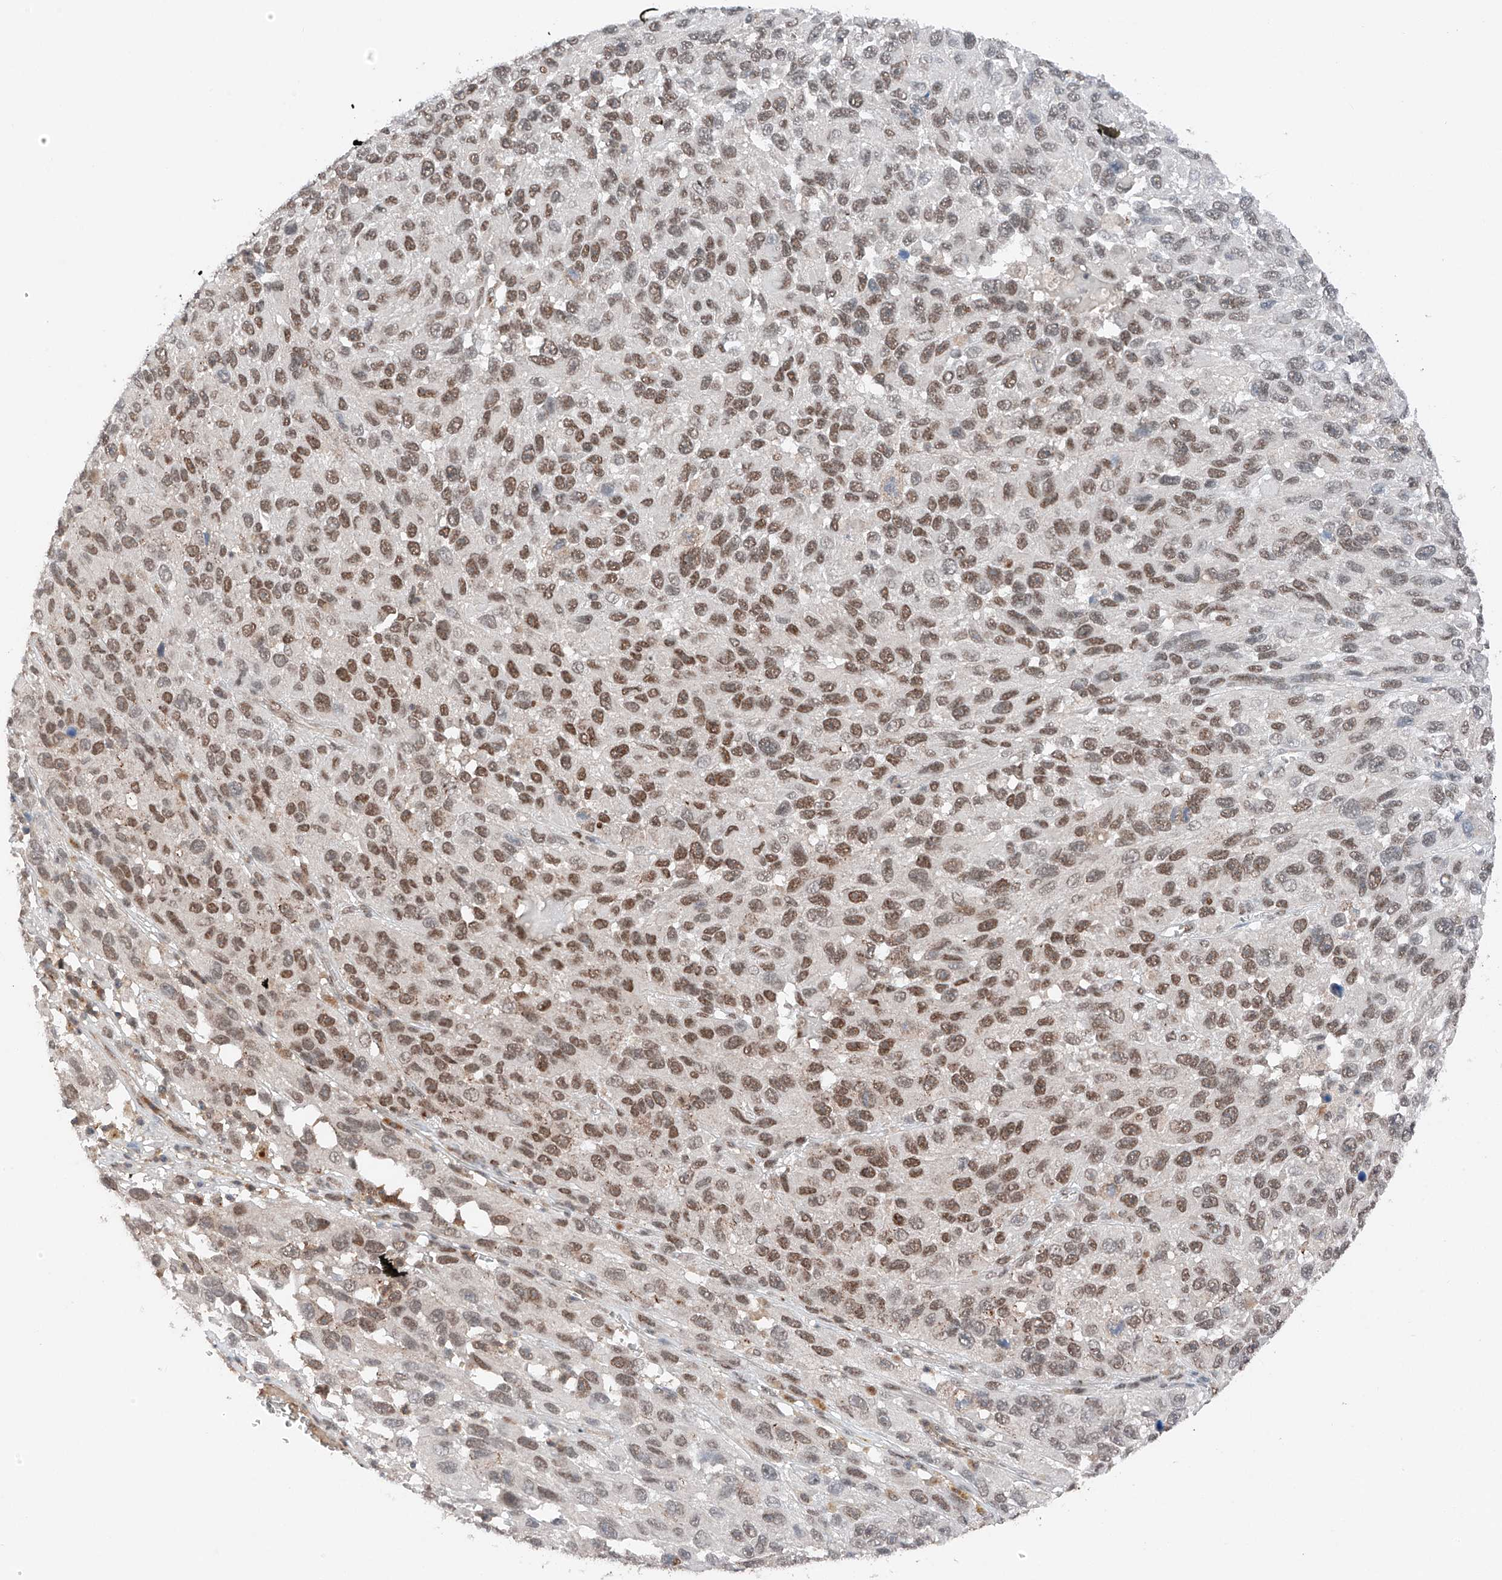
{"staining": {"intensity": "moderate", "quantity": ">75%", "location": "nuclear"}, "tissue": "melanoma", "cell_type": "Tumor cells", "image_type": "cancer", "snomed": [{"axis": "morphology", "description": "Malignant melanoma, NOS"}, {"axis": "topography", "description": "Skin"}], "caption": "Melanoma stained for a protein (brown) shows moderate nuclear positive staining in approximately >75% of tumor cells.", "gene": "TBX4", "patient": {"sex": "female", "age": 96}}